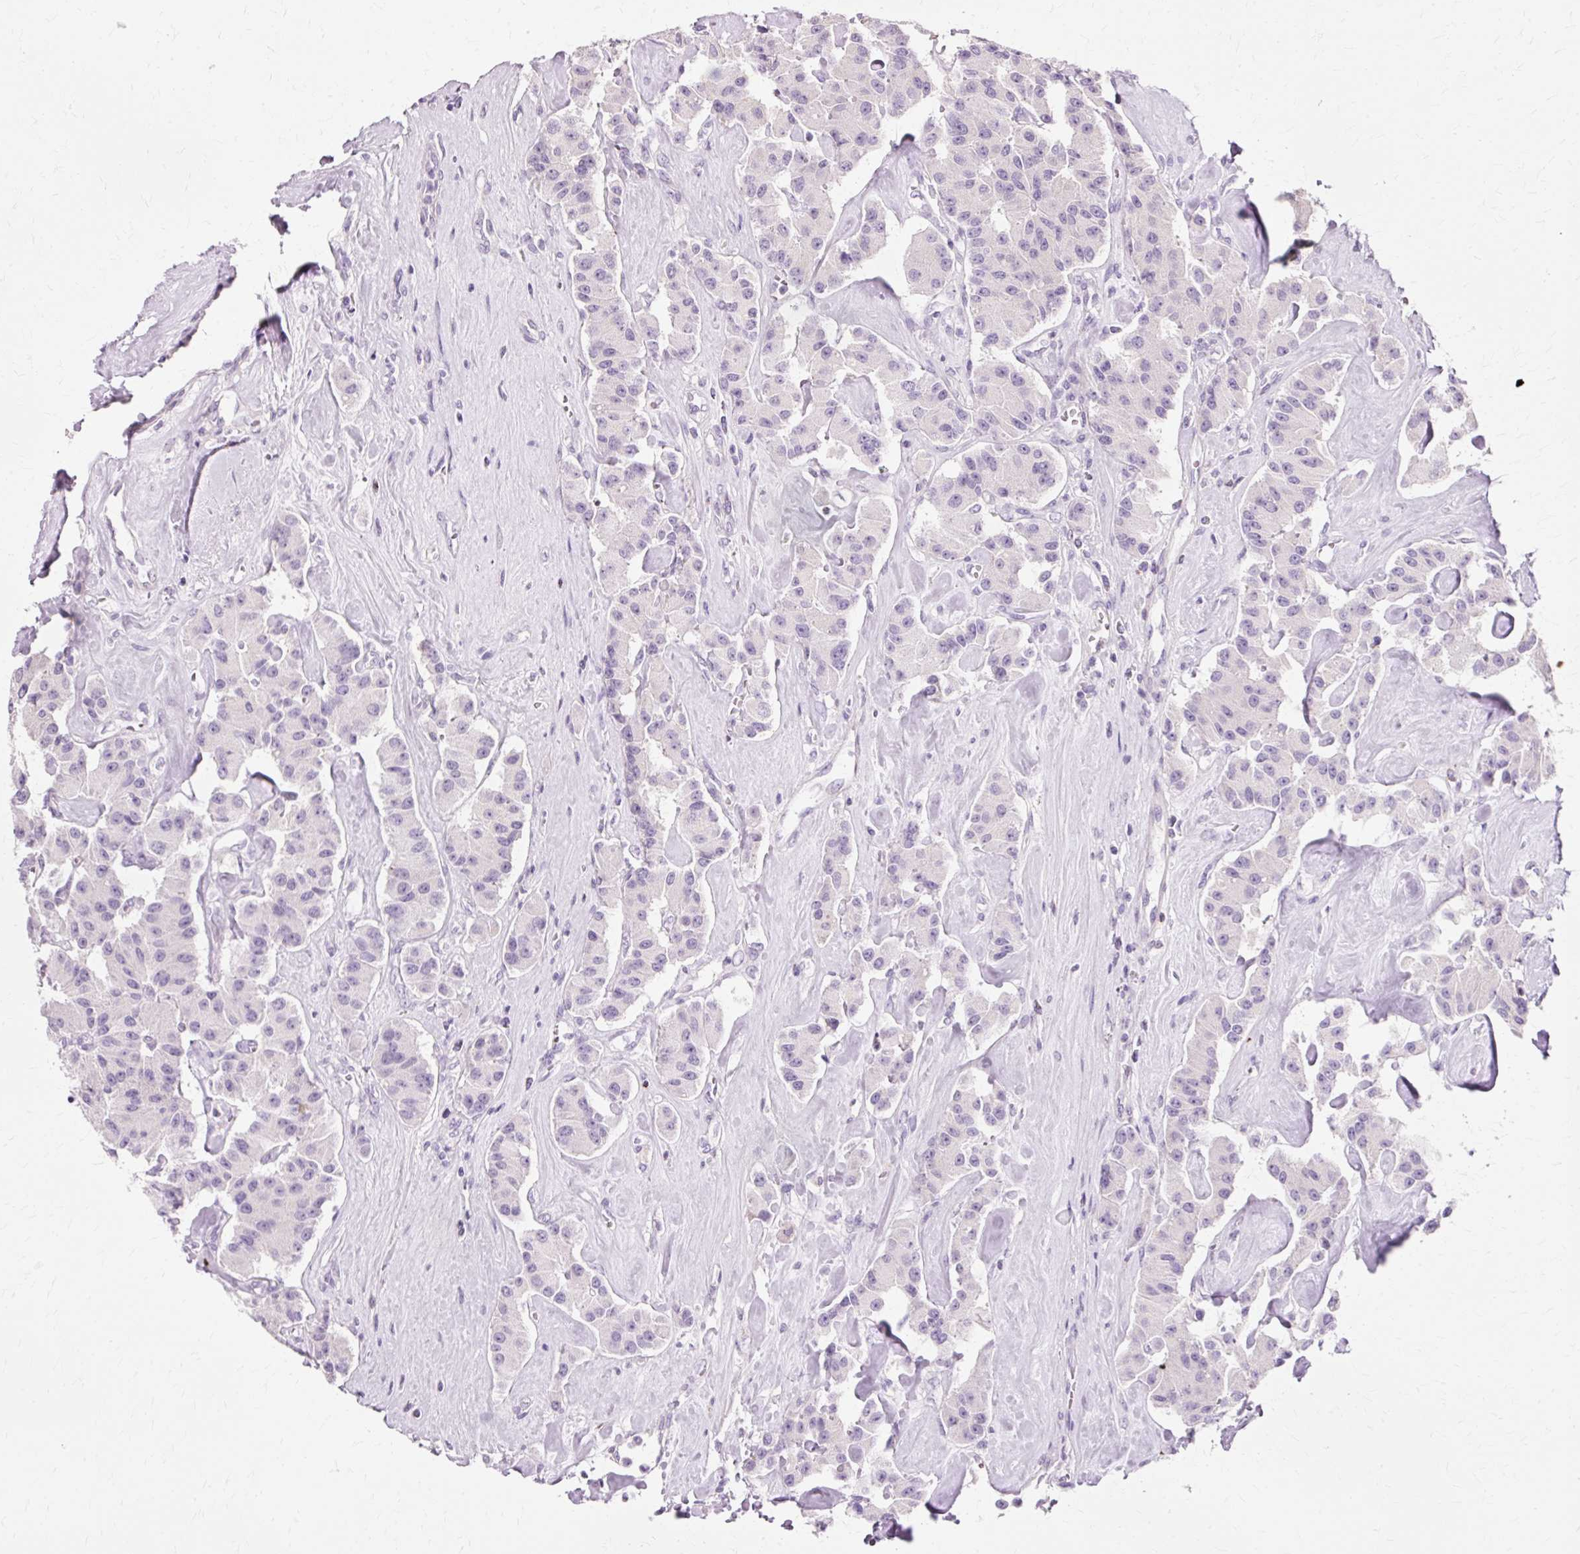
{"staining": {"intensity": "negative", "quantity": "none", "location": "none"}, "tissue": "carcinoid", "cell_type": "Tumor cells", "image_type": "cancer", "snomed": [{"axis": "morphology", "description": "Carcinoid, malignant, NOS"}, {"axis": "topography", "description": "Pancreas"}], "caption": "Immunohistochemistry (IHC) of human carcinoid reveals no positivity in tumor cells.", "gene": "VN1R2", "patient": {"sex": "male", "age": 41}}